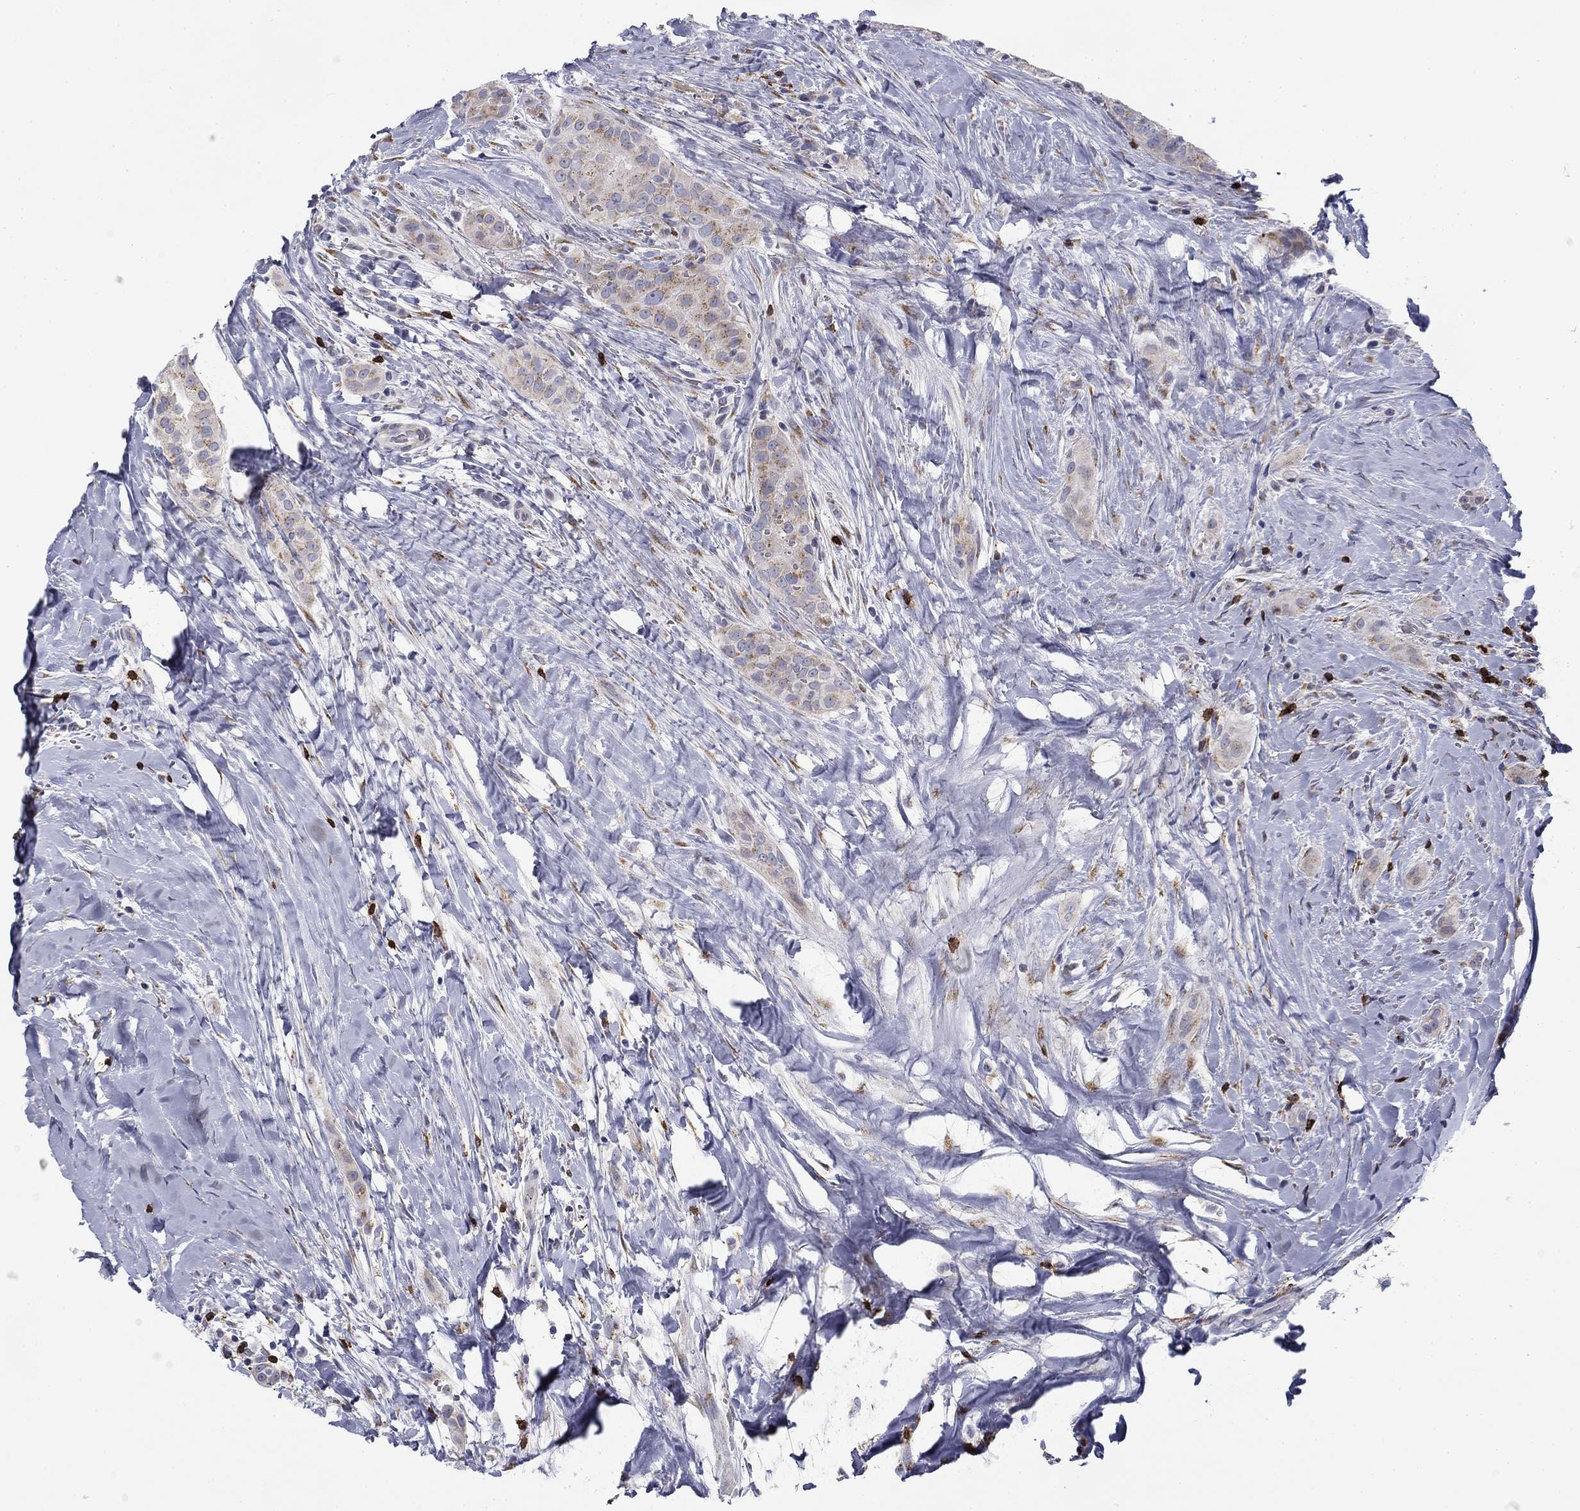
{"staining": {"intensity": "weak", "quantity": "25%-75%", "location": "cytoplasmic/membranous"}, "tissue": "thyroid cancer", "cell_type": "Tumor cells", "image_type": "cancer", "snomed": [{"axis": "morphology", "description": "Papillary adenocarcinoma, NOS"}, {"axis": "topography", "description": "Thyroid gland"}], "caption": "Protein expression analysis of human thyroid cancer (papillary adenocarcinoma) reveals weak cytoplasmic/membranous expression in about 25%-75% of tumor cells.", "gene": "TRAT1", "patient": {"sex": "male", "age": 61}}